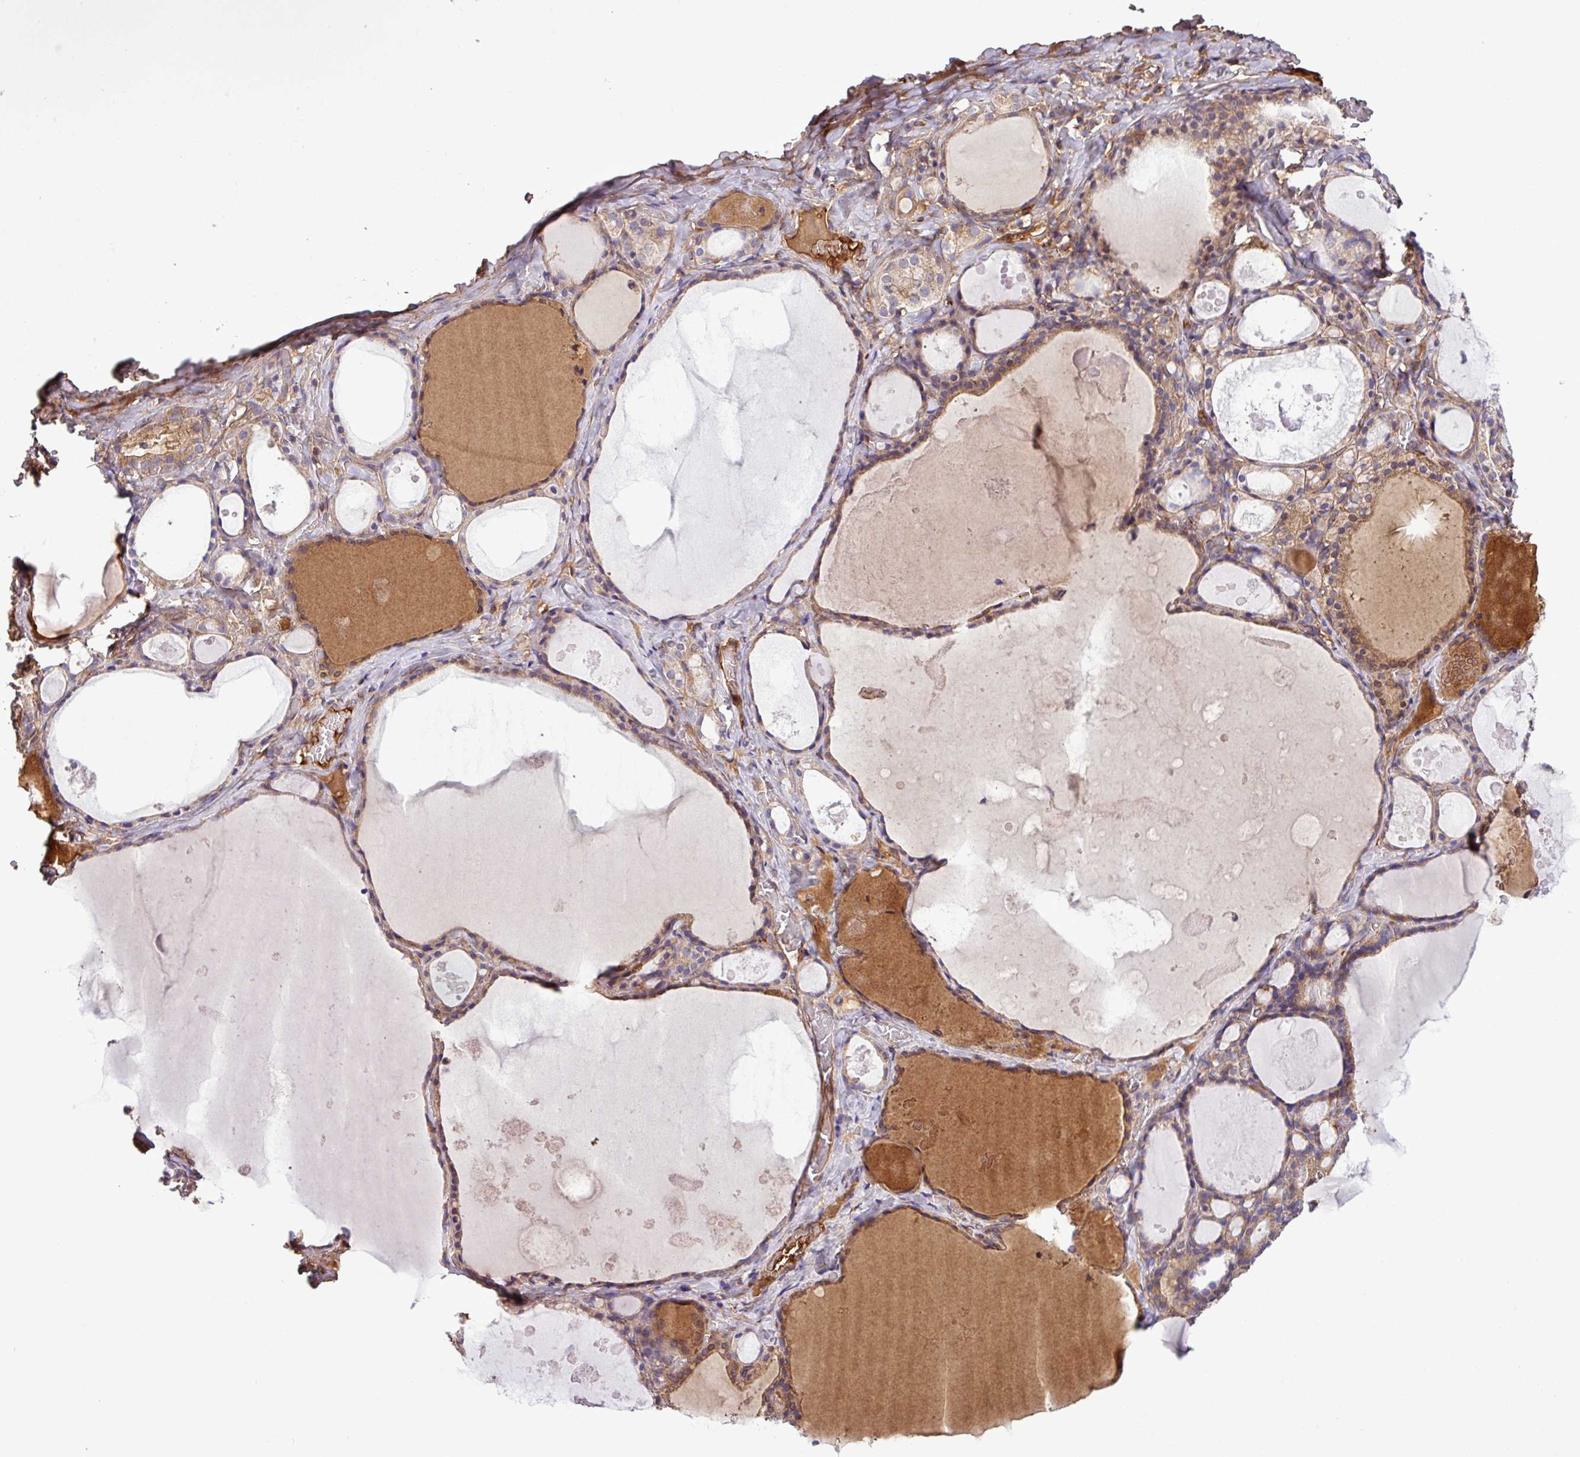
{"staining": {"intensity": "moderate", "quantity": ">75%", "location": "cytoplasmic/membranous"}, "tissue": "thyroid gland", "cell_type": "Glandular cells", "image_type": "normal", "snomed": [{"axis": "morphology", "description": "Normal tissue, NOS"}, {"axis": "topography", "description": "Thyroid gland"}], "caption": "Immunohistochemical staining of unremarkable human thyroid gland displays moderate cytoplasmic/membranous protein positivity in approximately >75% of glandular cells.", "gene": "CWH43", "patient": {"sex": "male", "age": 56}}